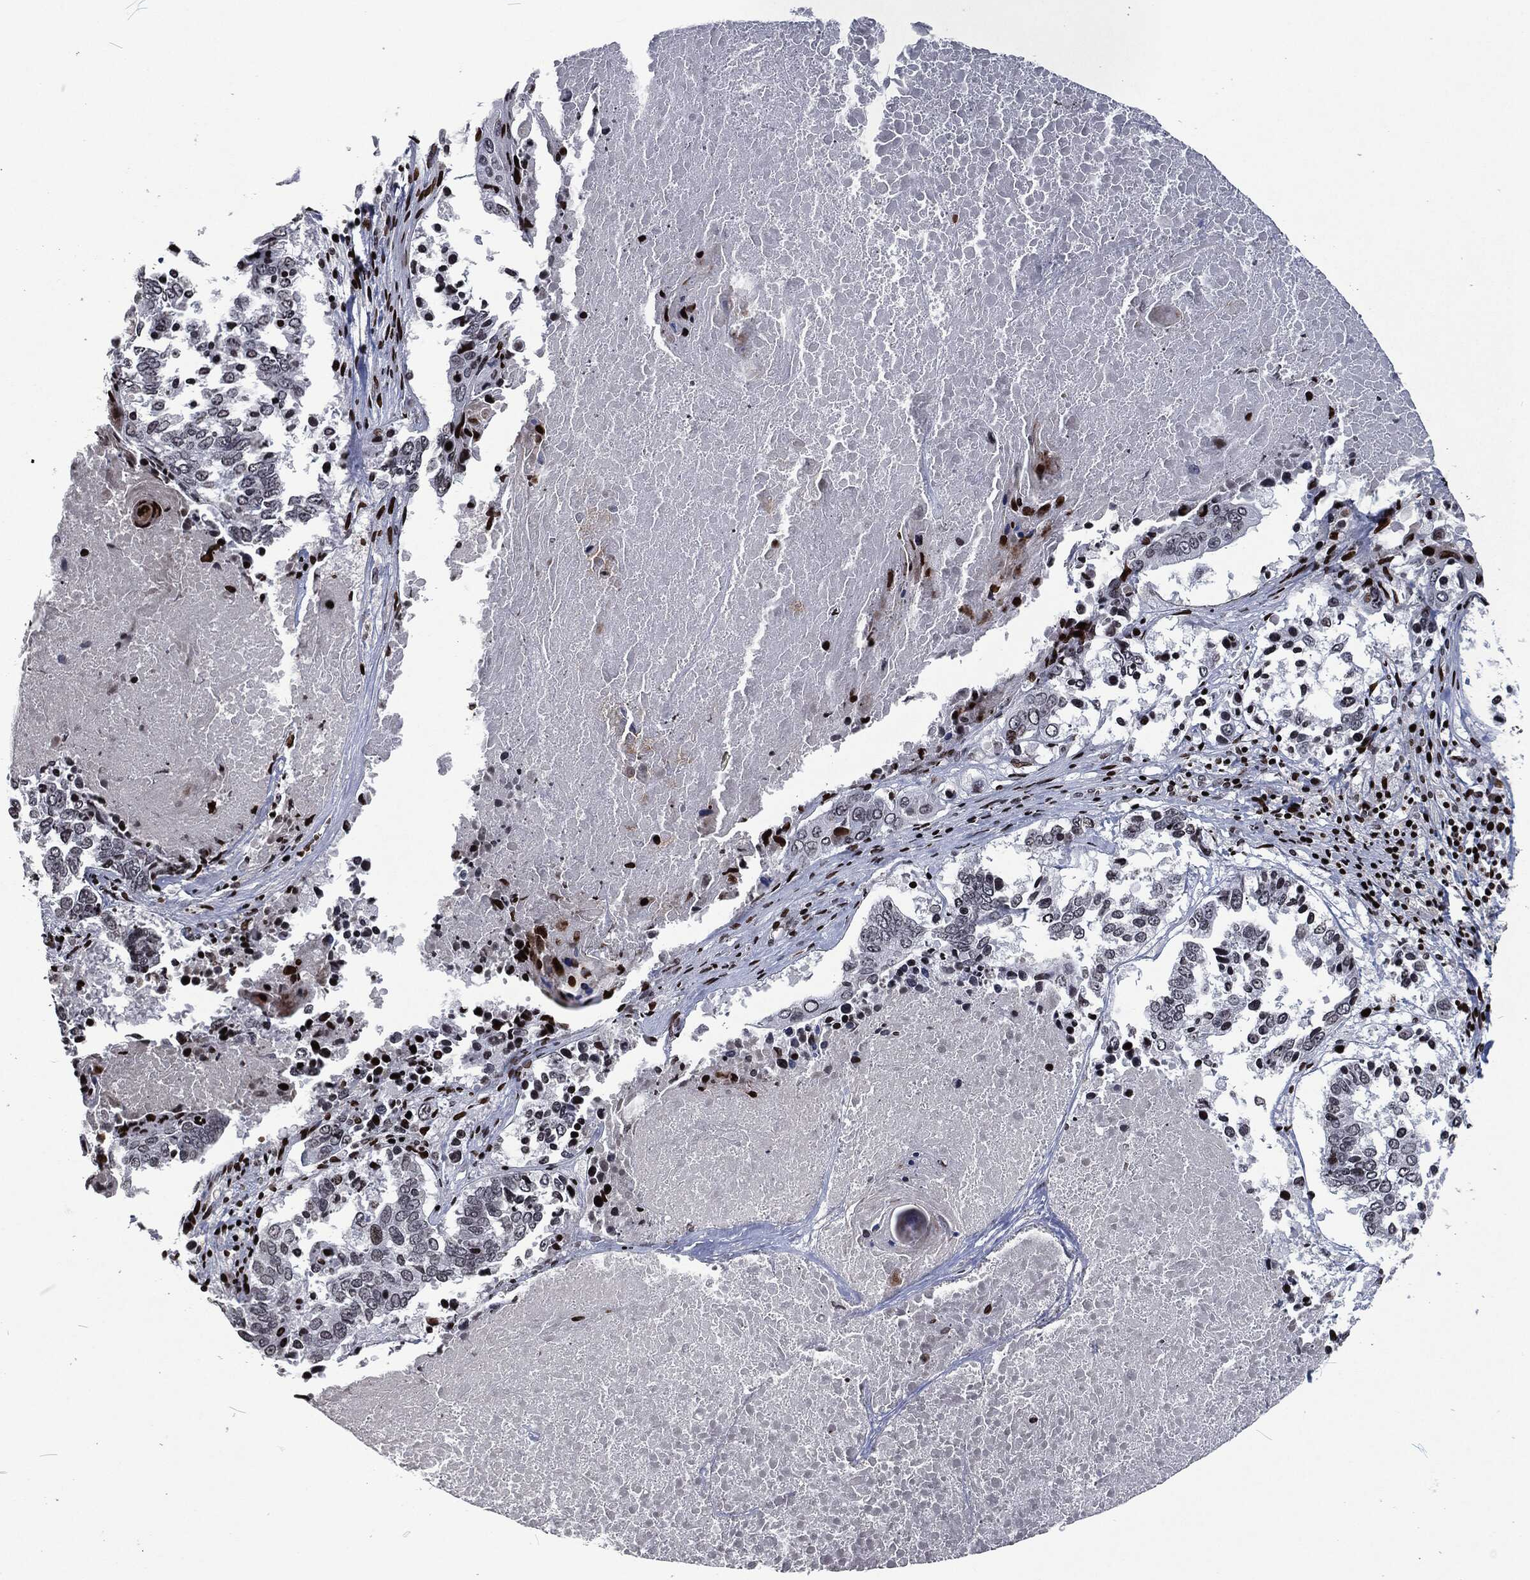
{"staining": {"intensity": "negative", "quantity": "none", "location": "none"}, "tissue": "lung cancer", "cell_type": "Tumor cells", "image_type": "cancer", "snomed": [{"axis": "morphology", "description": "Squamous cell carcinoma, NOS"}, {"axis": "topography", "description": "Lung"}], "caption": "A high-resolution photomicrograph shows immunohistochemistry (IHC) staining of lung cancer (squamous cell carcinoma), which exhibits no significant positivity in tumor cells. (Brightfield microscopy of DAB immunohistochemistry at high magnification).", "gene": "EGFR", "patient": {"sex": "male", "age": 82}}